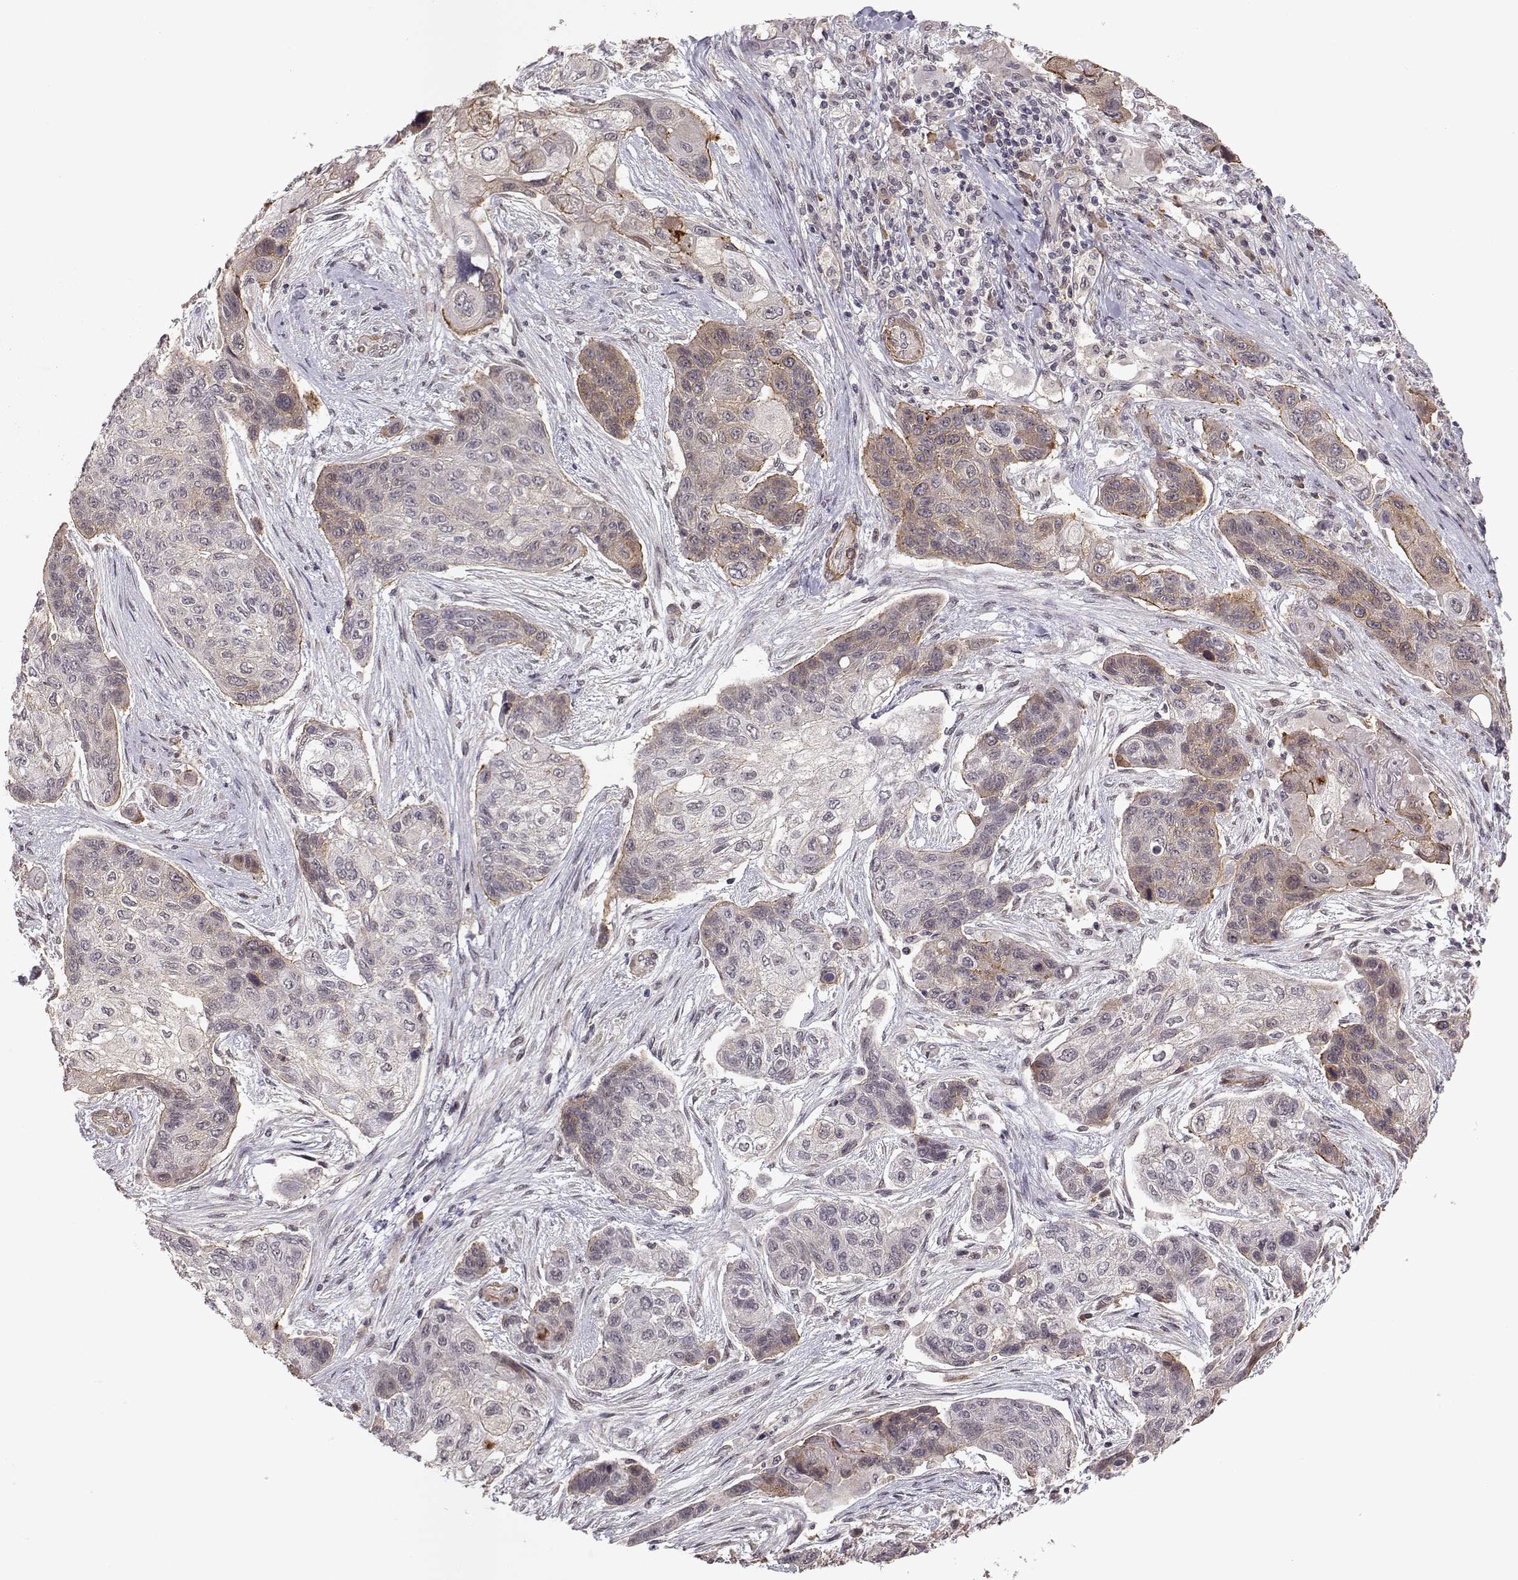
{"staining": {"intensity": "moderate", "quantity": "<25%", "location": "cytoplasmic/membranous"}, "tissue": "lung cancer", "cell_type": "Tumor cells", "image_type": "cancer", "snomed": [{"axis": "morphology", "description": "Squamous cell carcinoma, NOS"}, {"axis": "topography", "description": "Lung"}], "caption": "Immunohistochemical staining of human lung cancer exhibits low levels of moderate cytoplasmic/membranous positivity in approximately <25% of tumor cells.", "gene": "PLEKHG3", "patient": {"sex": "male", "age": 69}}